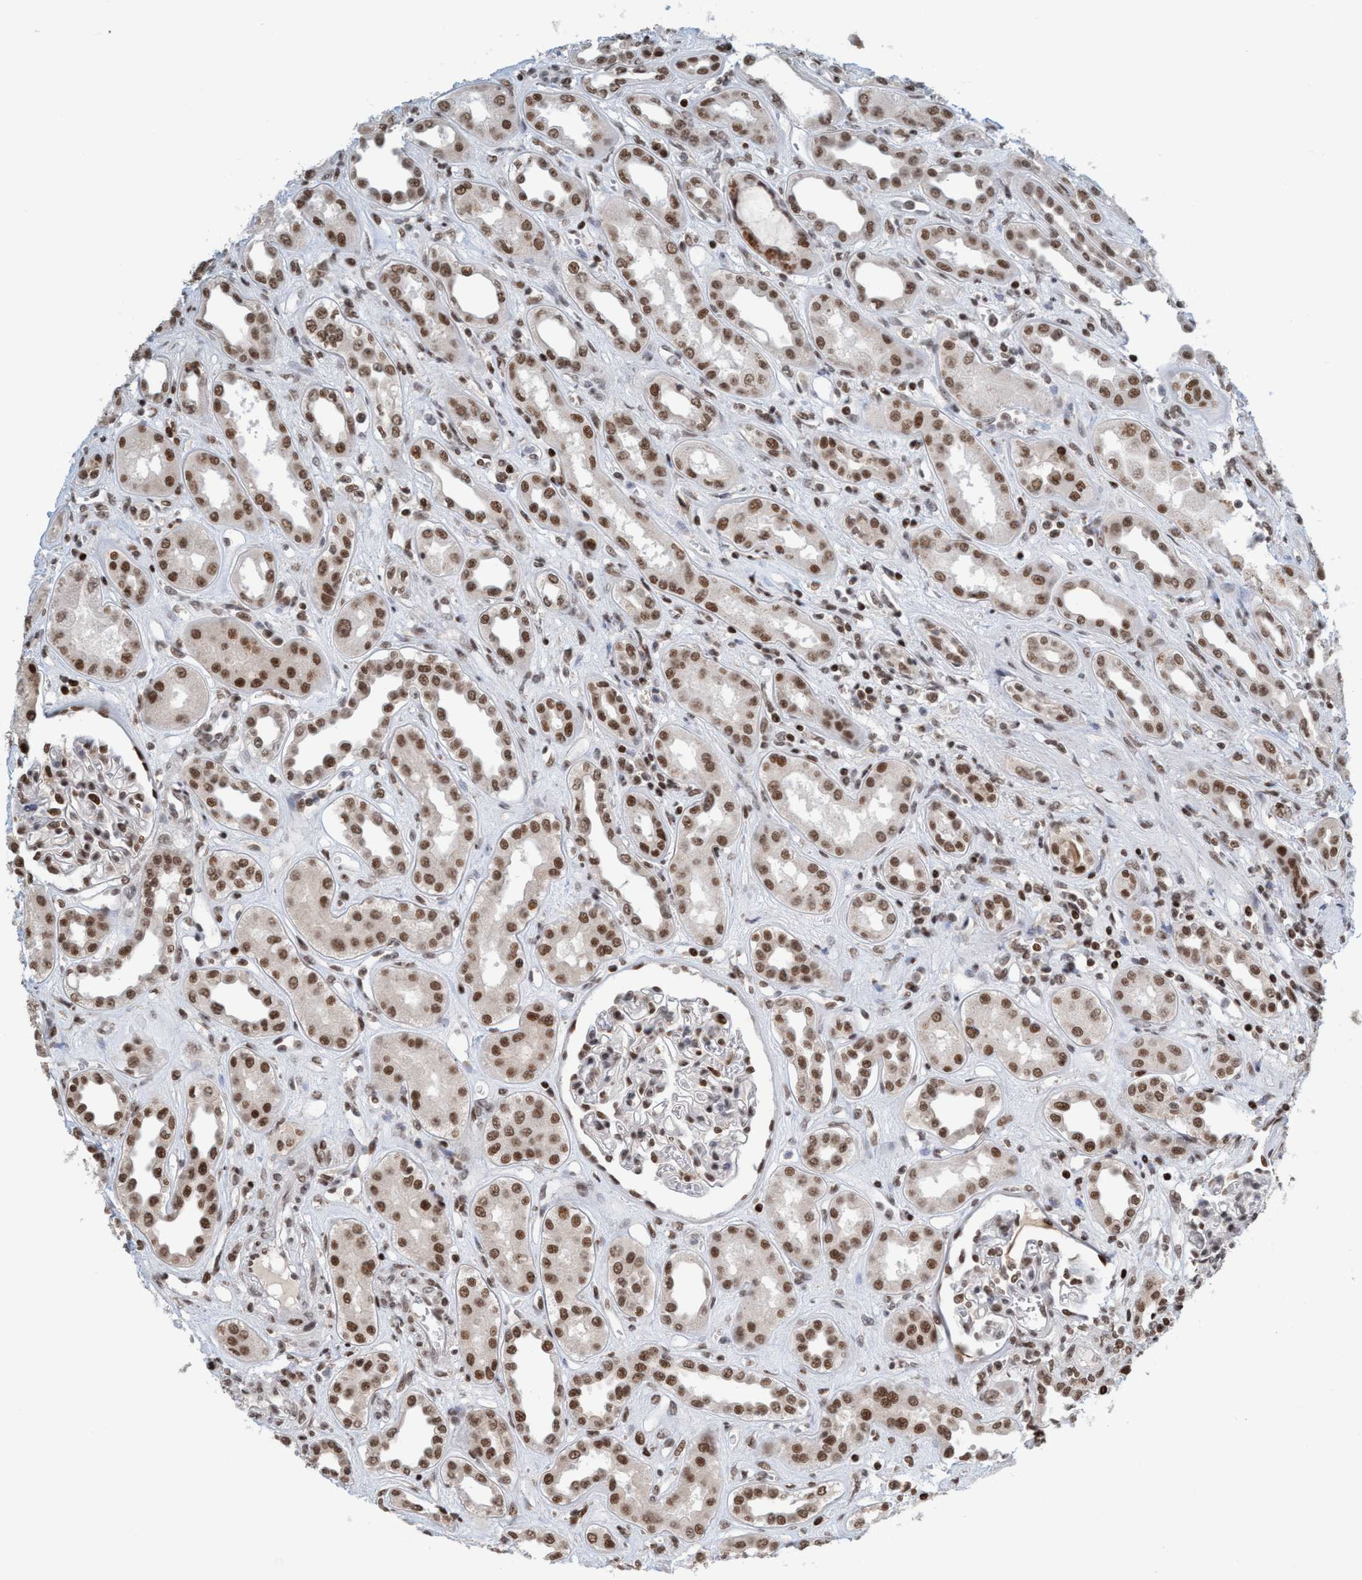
{"staining": {"intensity": "moderate", "quantity": ">75%", "location": "nuclear"}, "tissue": "kidney", "cell_type": "Cells in glomeruli", "image_type": "normal", "snomed": [{"axis": "morphology", "description": "Normal tissue, NOS"}, {"axis": "topography", "description": "Kidney"}], "caption": "The photomicrograph reveals immunohistochemical staining of unremarkable kidney. There is moderate nuclear positivity is seen in approximately >75% of cells in glomeruli.", "gene": "SMCR8", "patient": {"sex": "male", "age": 59}}